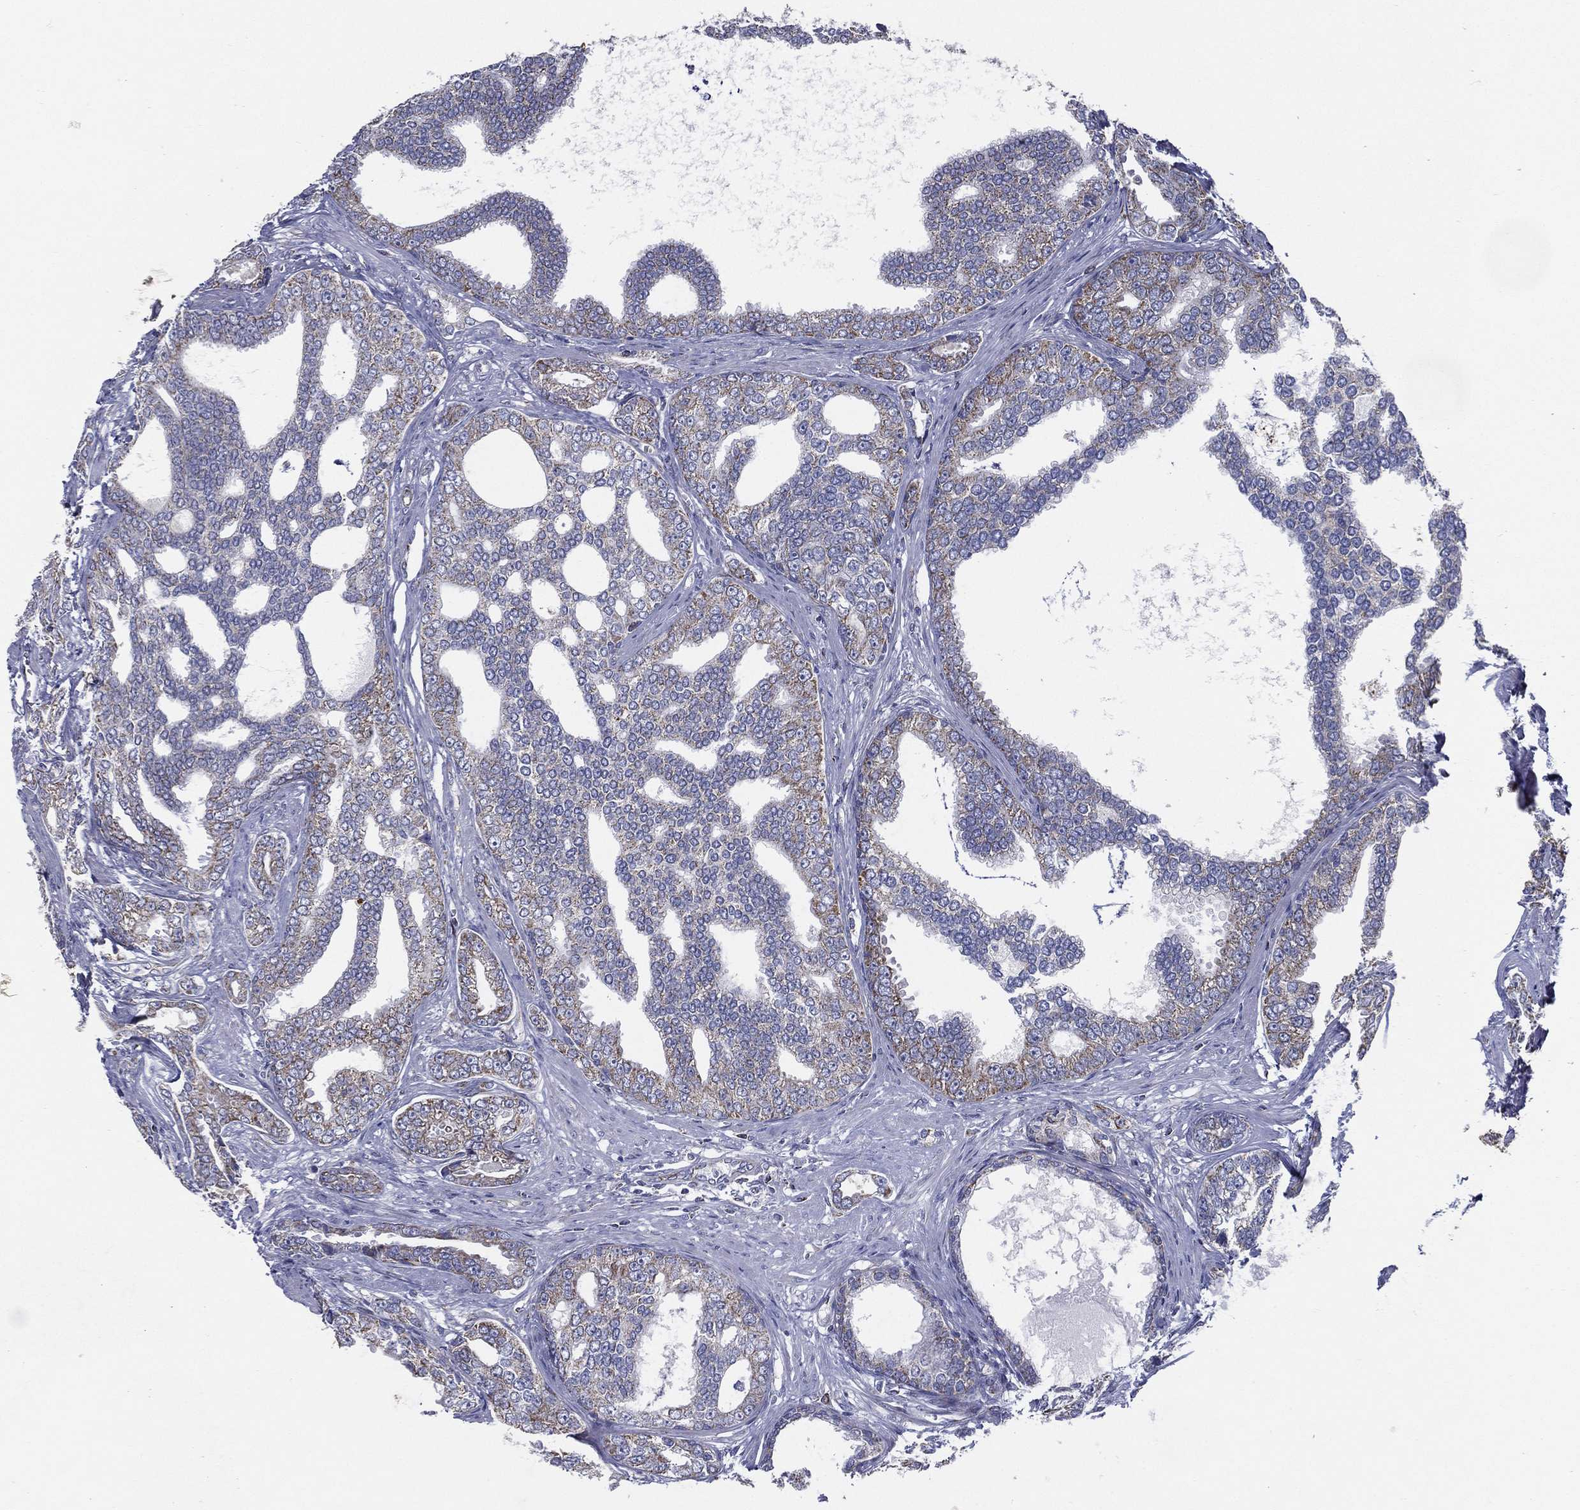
{"staining": {"intensity": "moderate", "quantity": "<25%", "location": "cytoplasmic/membranous"}, "tissue": "prostate cancer", "cell_type": "Tumor cells", "image_type": "cancer", "snomed": [{"axis": "morphology", "description": "Adenocarcinoma, NOS"}, {"axis": "topography", "description": "Prostate"}], "caption": "About <25% of tumor cells in human prostate cancer (adenocarcinoma) exhibit moderate cytoplasmic/membranous protein expression as visualized by brown immunohistochemical staining.", "gene": "SFXN1", "patient": {"sex": "male", "age": 67}}